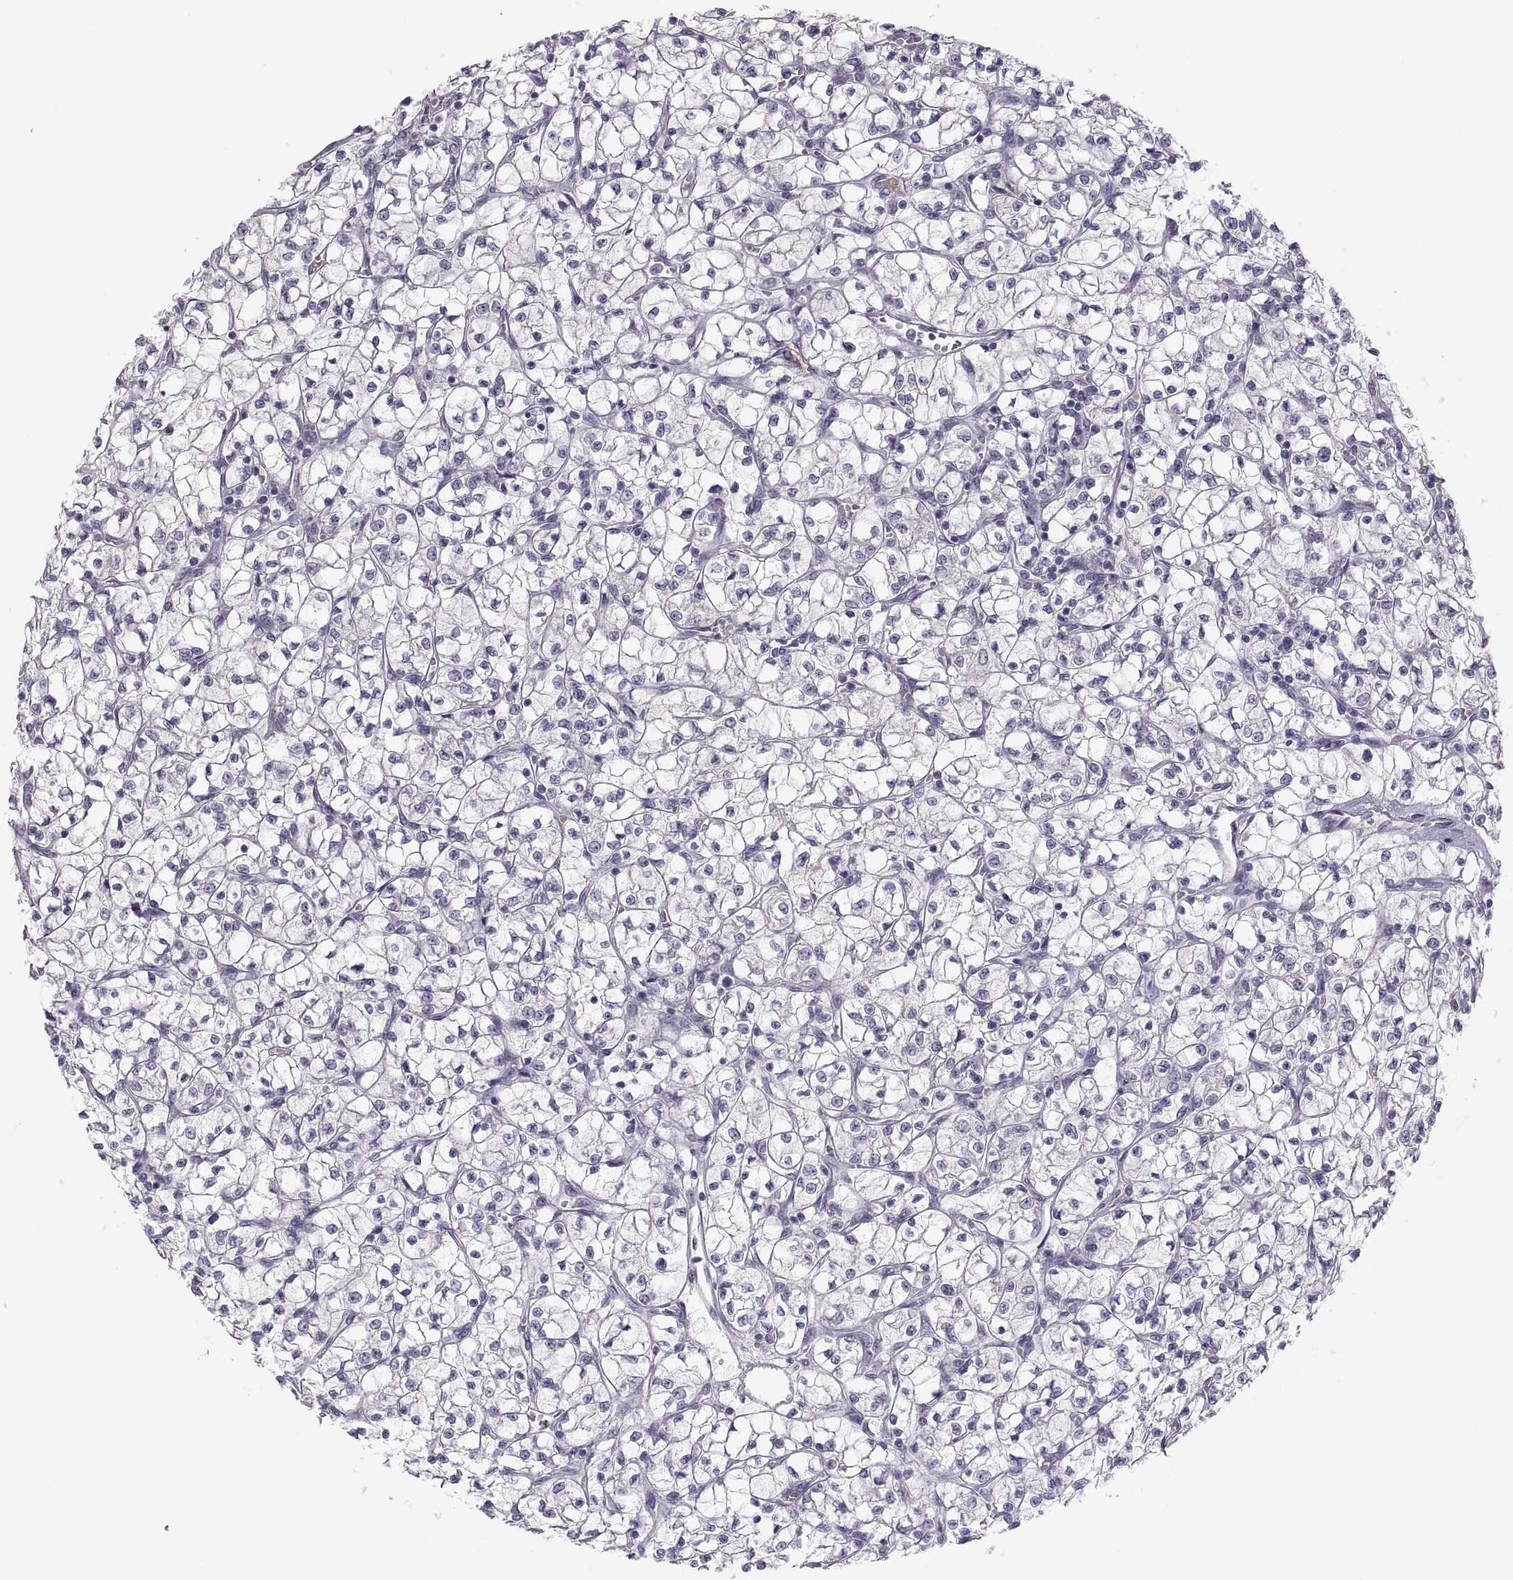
{"staining": {"intensity": "negative", "quantity": "none", "location": "none"}, "tissue": "renal cancer", "cell_type": "Tumor cells", "image_type": "cancer", "snomed": [{"axis": "morphology", "description": "Adenocarcinoma, NOS"}, {"axis": "topography", "description": "Kidney"}], "caption": "Immunohistochemical staining of human adenocarcinoma (renal) reveals no significant expression in tumor cells.", "gene": "MAGEB2", "patient": {"sex": "female", "age": 64}}